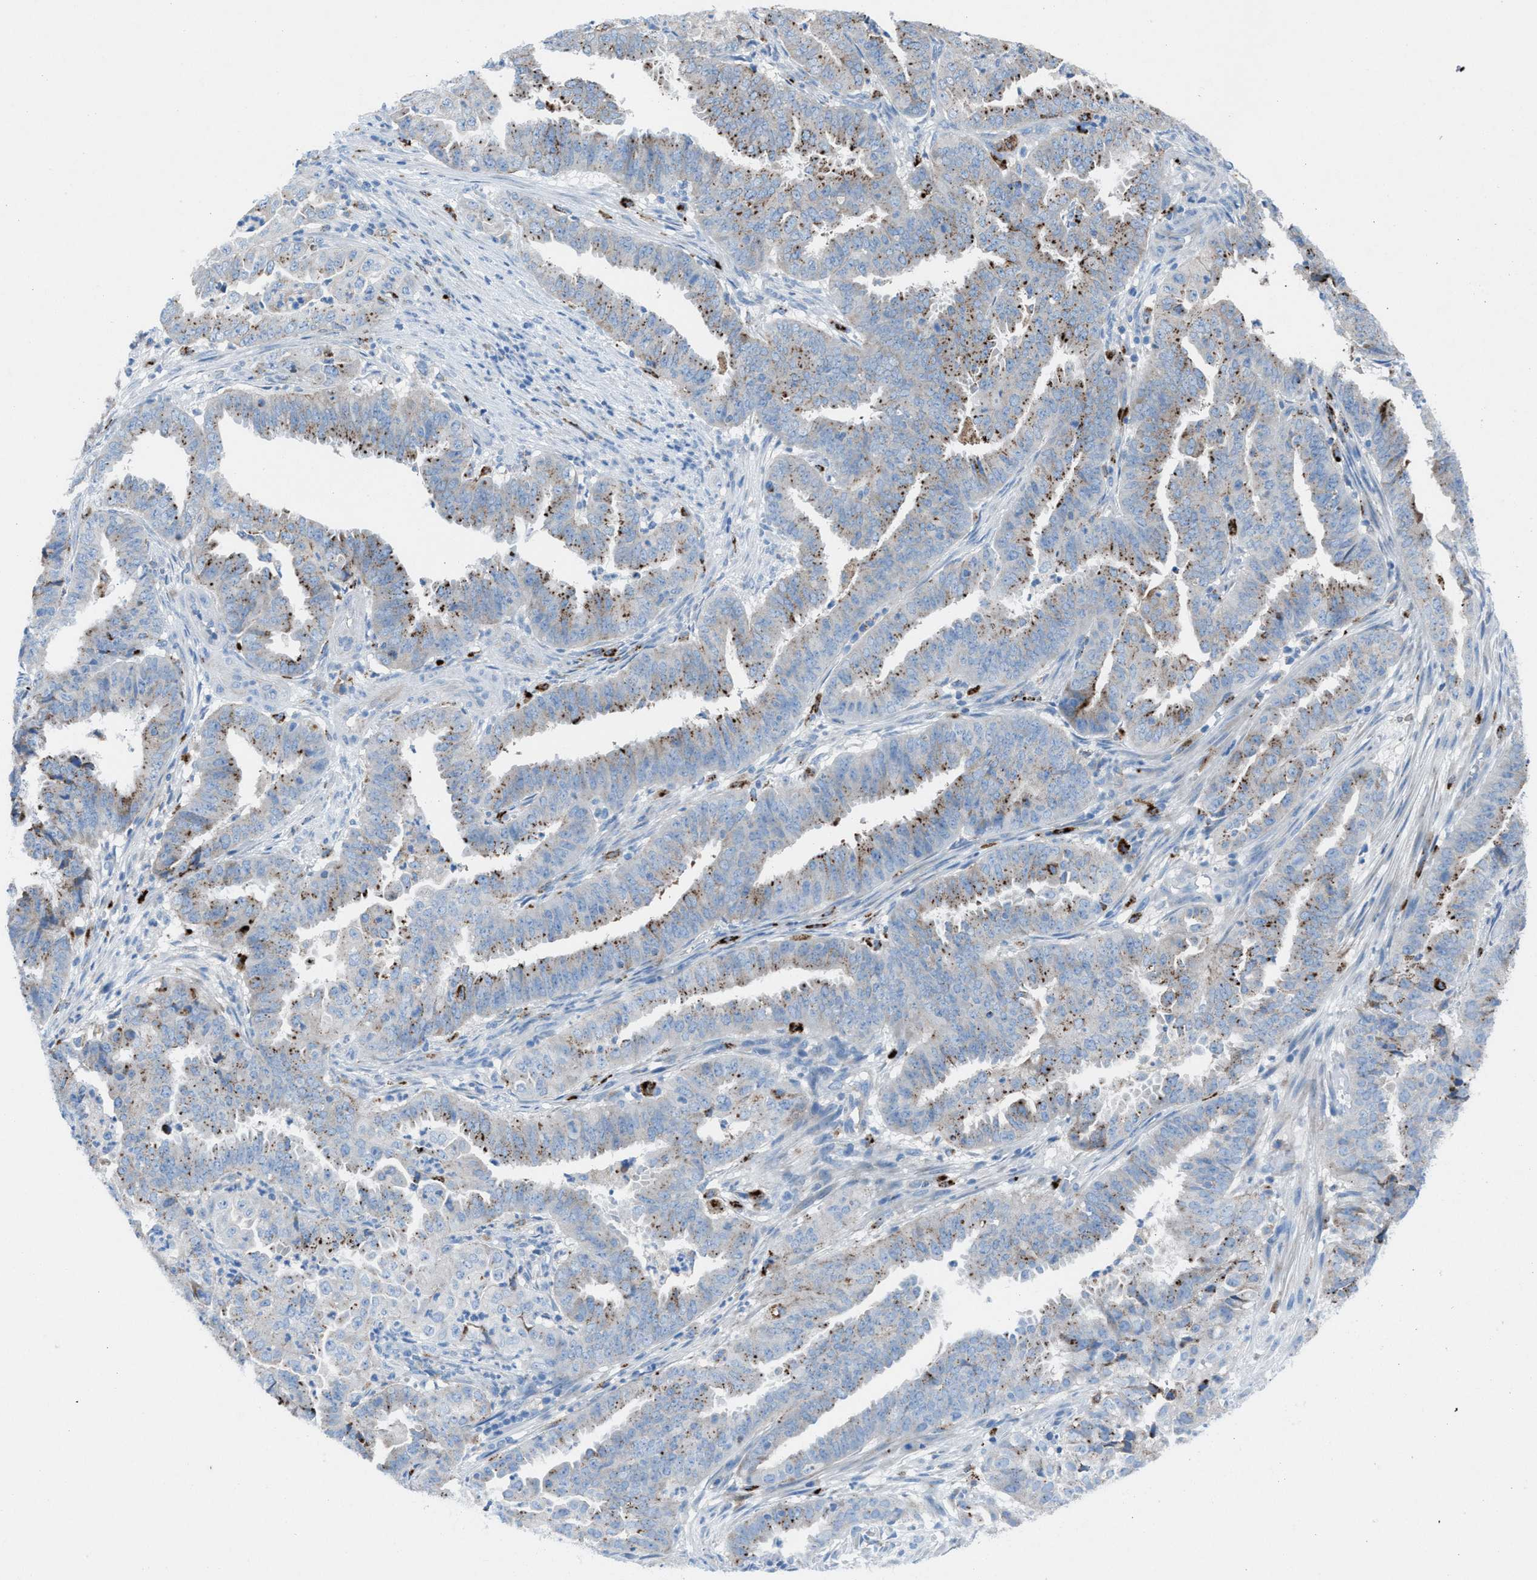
{"staining": {"intensity": "weak", "quantity": "25%-75%", "location": "cytoplasmic/membranous"}, "tissue": "endometrial cancer", "cell_type": "Tumor cells", "image_type": "cancer", "snomed": [{"axis": "morphology", "description": "Adenocarcinoma, NOS"}, {"axis": "topography", "description": "Endometrium"}], "caption": "Human endometrial adenocarcinoma stained for a protein (brown) reveals weak cytoplasmic/membranous positive expression in about 25%-75% of tumor cells.", "gene": "CD1B", "patient": {"sex": "female", "age": 51}}